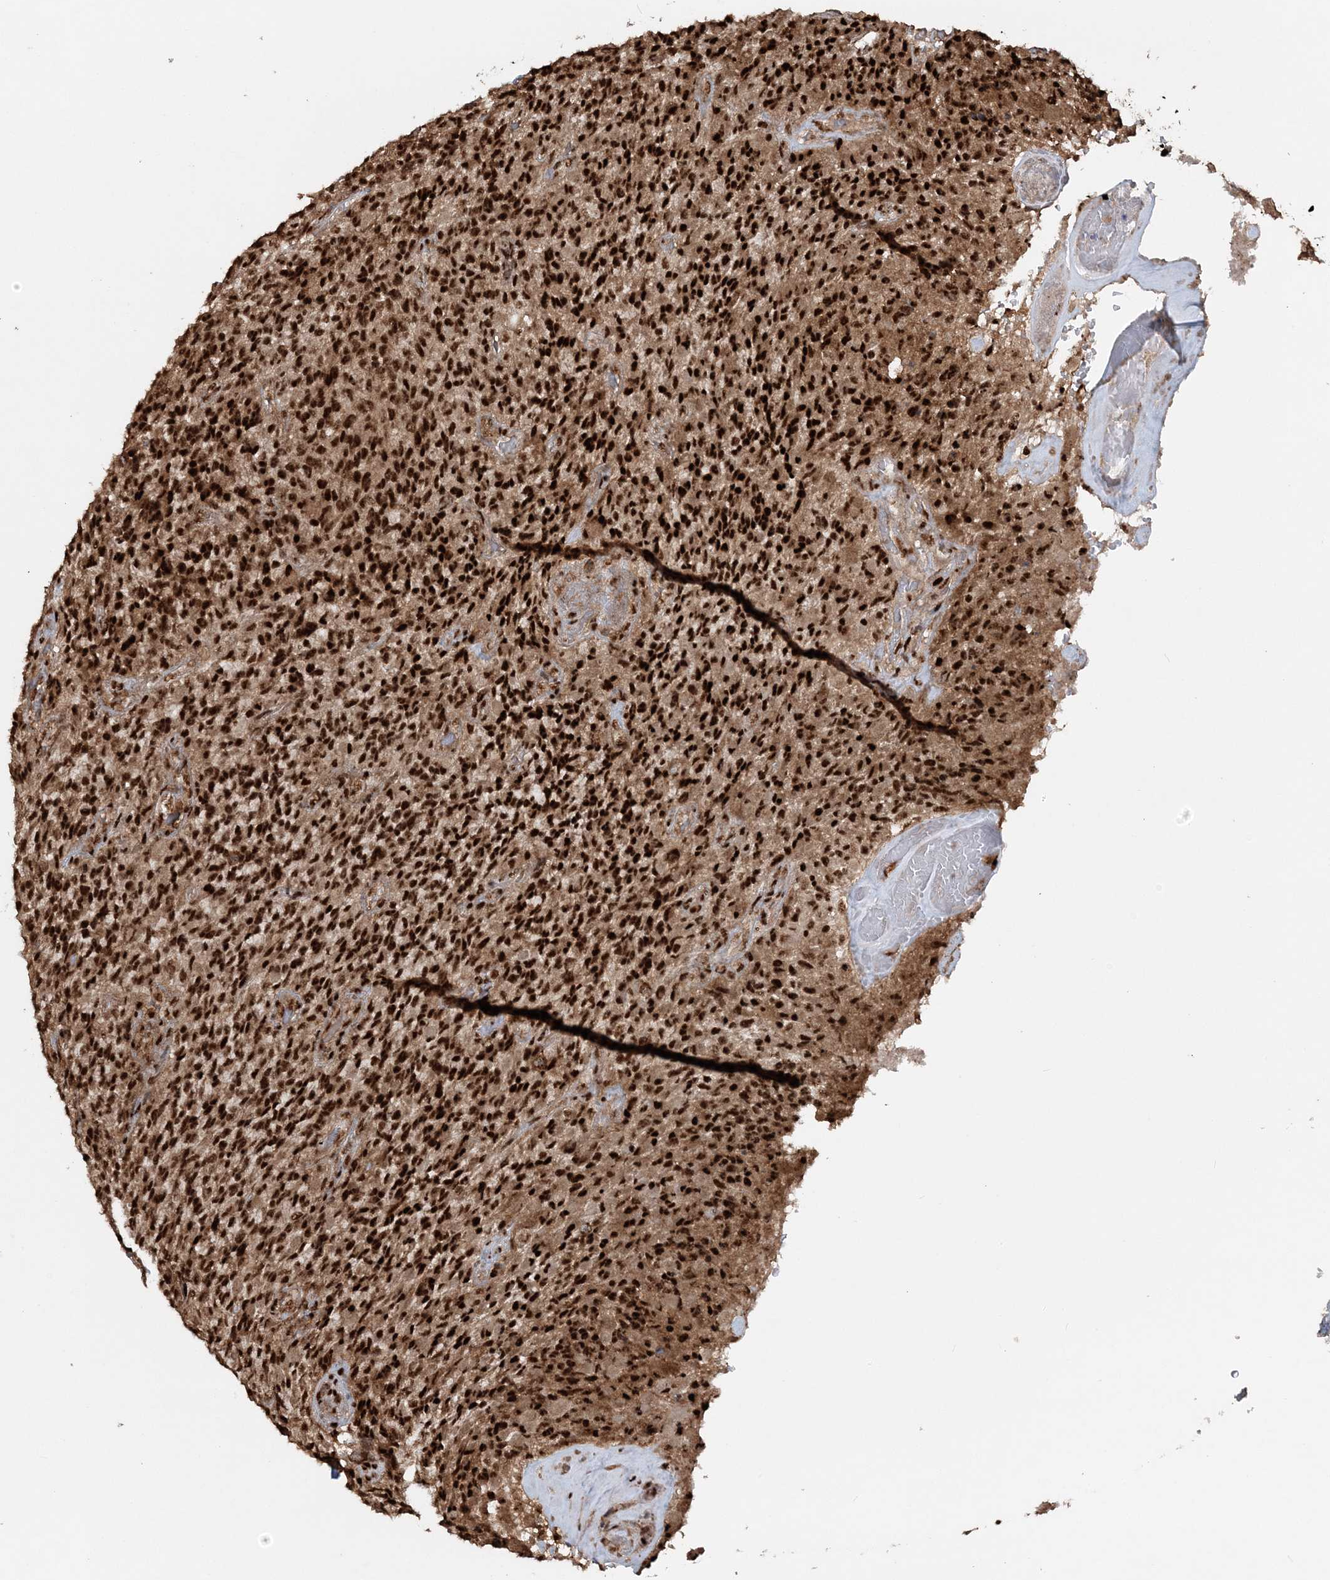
{"staining": {"intensity": "strong", "quantity": ">75%", "location": "nuclear"}, "tissue": "glioma", "cell_type": "Tumor cells", "image_type": "cancer", "snomed": [{"axis": "morphology", "description": "Glioma, malignant, High grade"}, {"axis": "topography", "description": "Brain"}], "caption": "Tumor cells show strong nuclear expression in approximately >75% of cells in malignant glioma (high-grade). The protein of interest is shown in brown color, while the nuclei are stained blue.", "gene": "EXOSC8", "patient": {"sex": "male", "age": 71}}